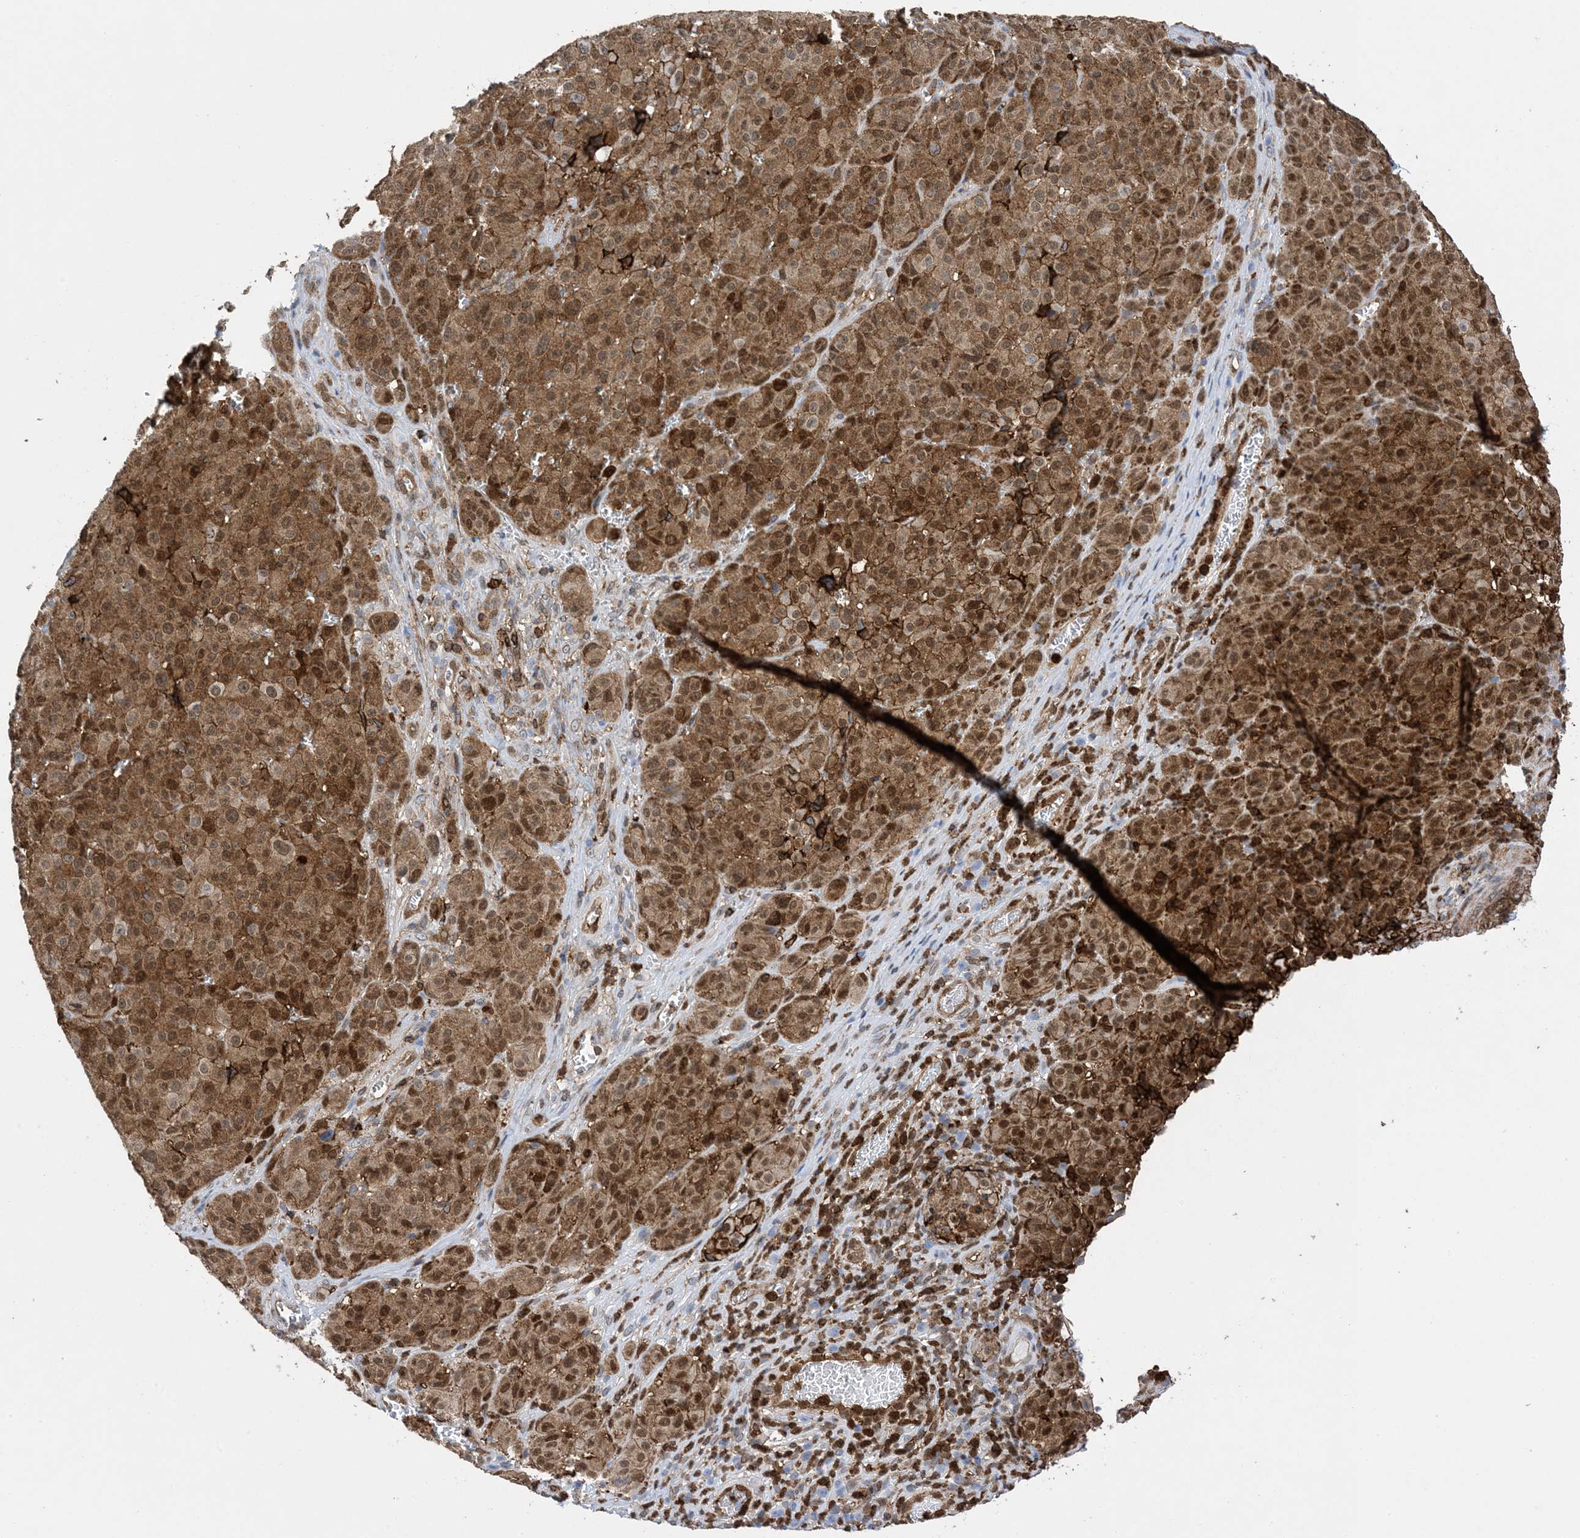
{"staining": {"intensity": "moderate", "quantity": ">75%", "location": "cytoplasmic/membranous,nuclear"}, "tissue": "melanoma", "cell_type": "Tumor cells", "image_type": "cancer", "snomed": [{"axis": "morphology", "description": "Malignant melanoma, NOS"}, {"axis": "topography", "description": "Skin"}], "caption": "Moderate cytoplasmic/membranous and nuclear staining for a protein is seen in about >75% of tumor cells of malignant melanoma using IHC.", "gene": "ANXA1", "patient": {"sex": "male", "age": 73}}